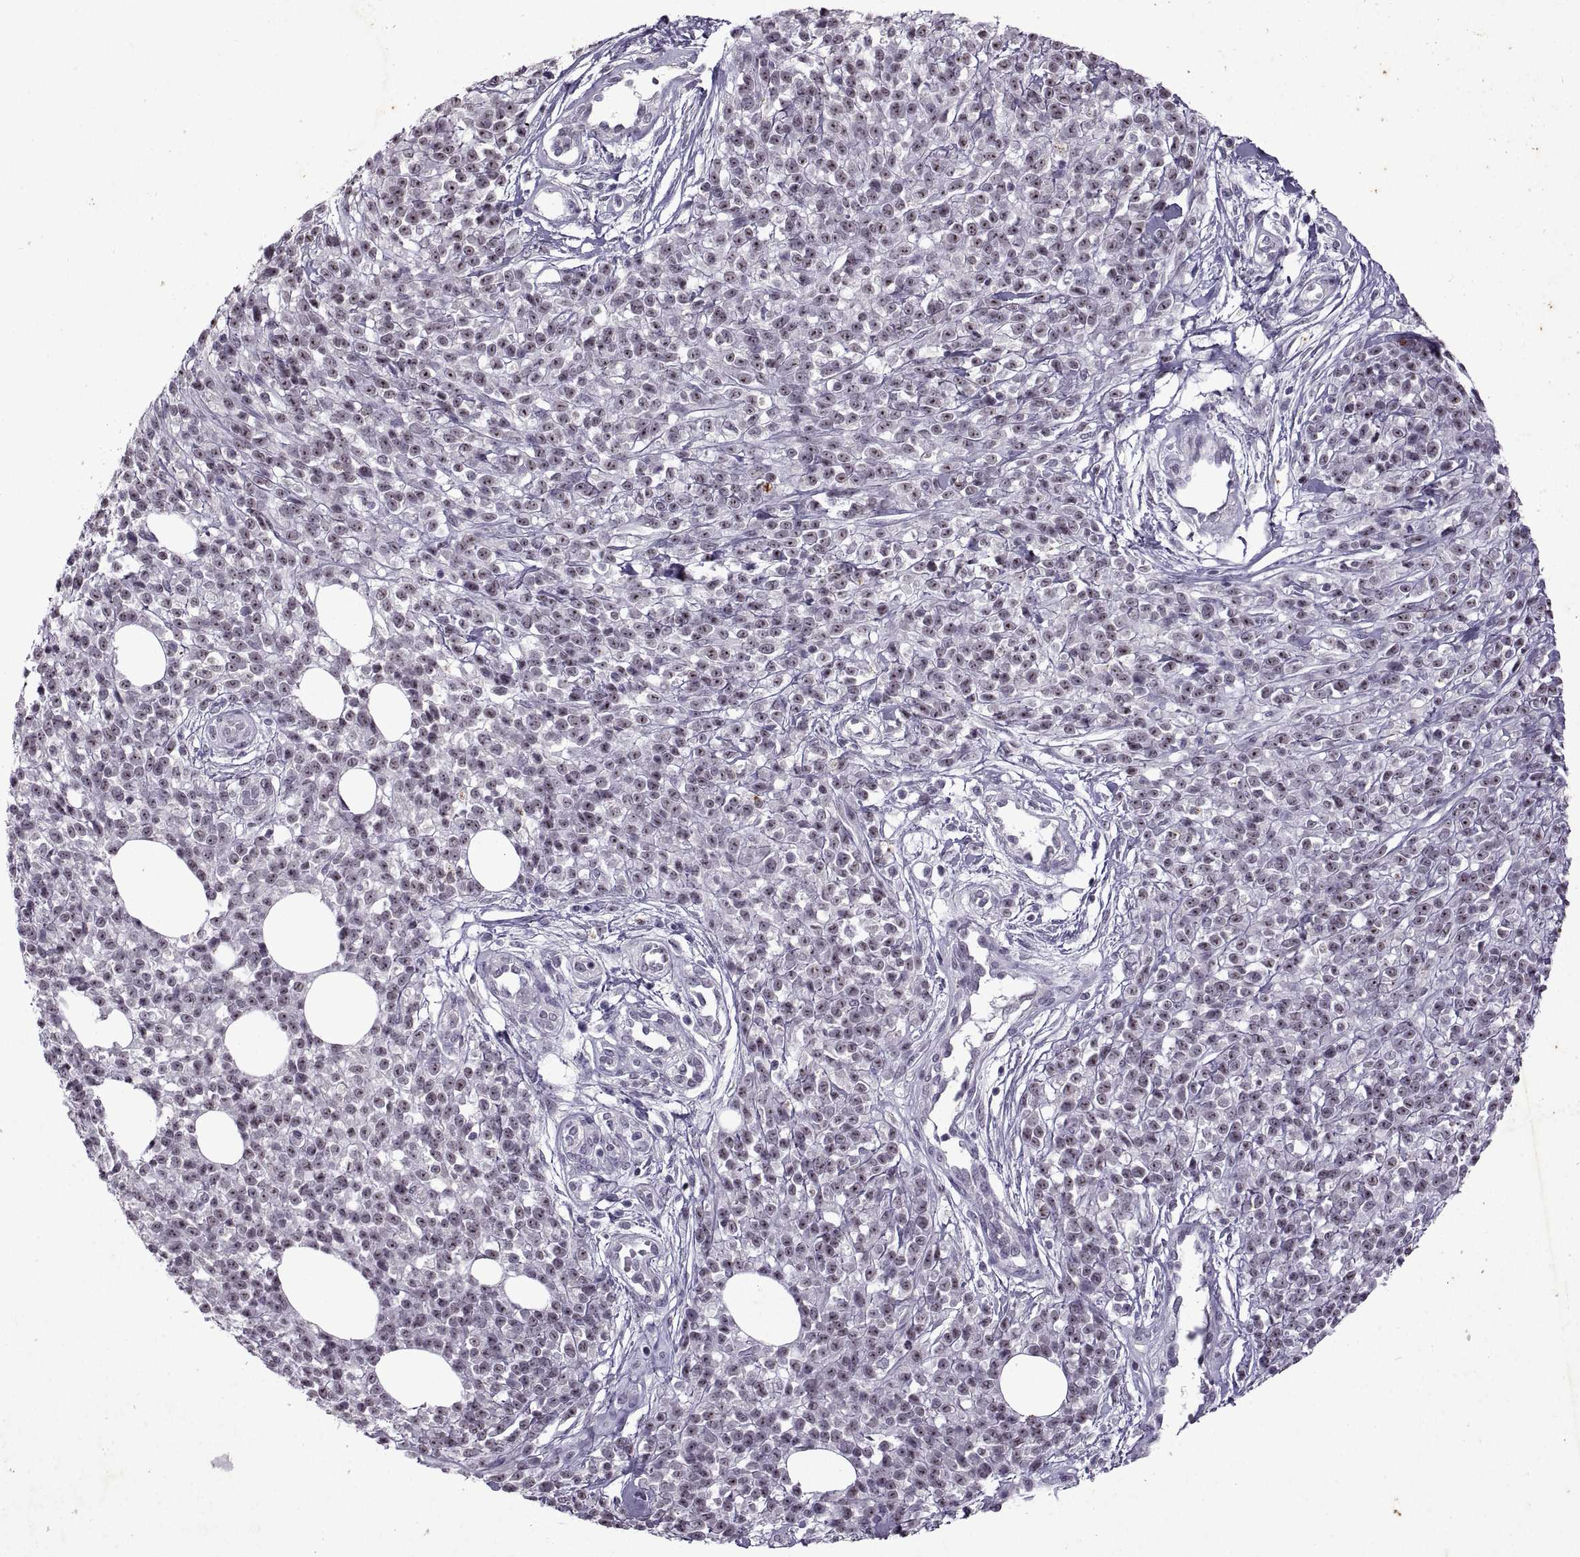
{"staining": {"intensity": "strong", "quantity": ">75%", "location": "nuclear"}, "tissue": "melanoma", "cell_type": "Tumor cells", "image_type": "cancer", "snomed": [{"axis": "morphology", "description": "Malignant melanoma, NOS"}, {"axis": "topography", "description": "Skin"}, {"axis": "topography", "description": "Skin of trunk"}], "caption": "A high-resolution histopathology image shows immunohistochemistry (IHC) staining of malignant melanoma, which shows strong nuclear positivity in about >75% of tumor cells.", "gene": "SINHCAF", "patient": {"sex": "male", "age": 74}}